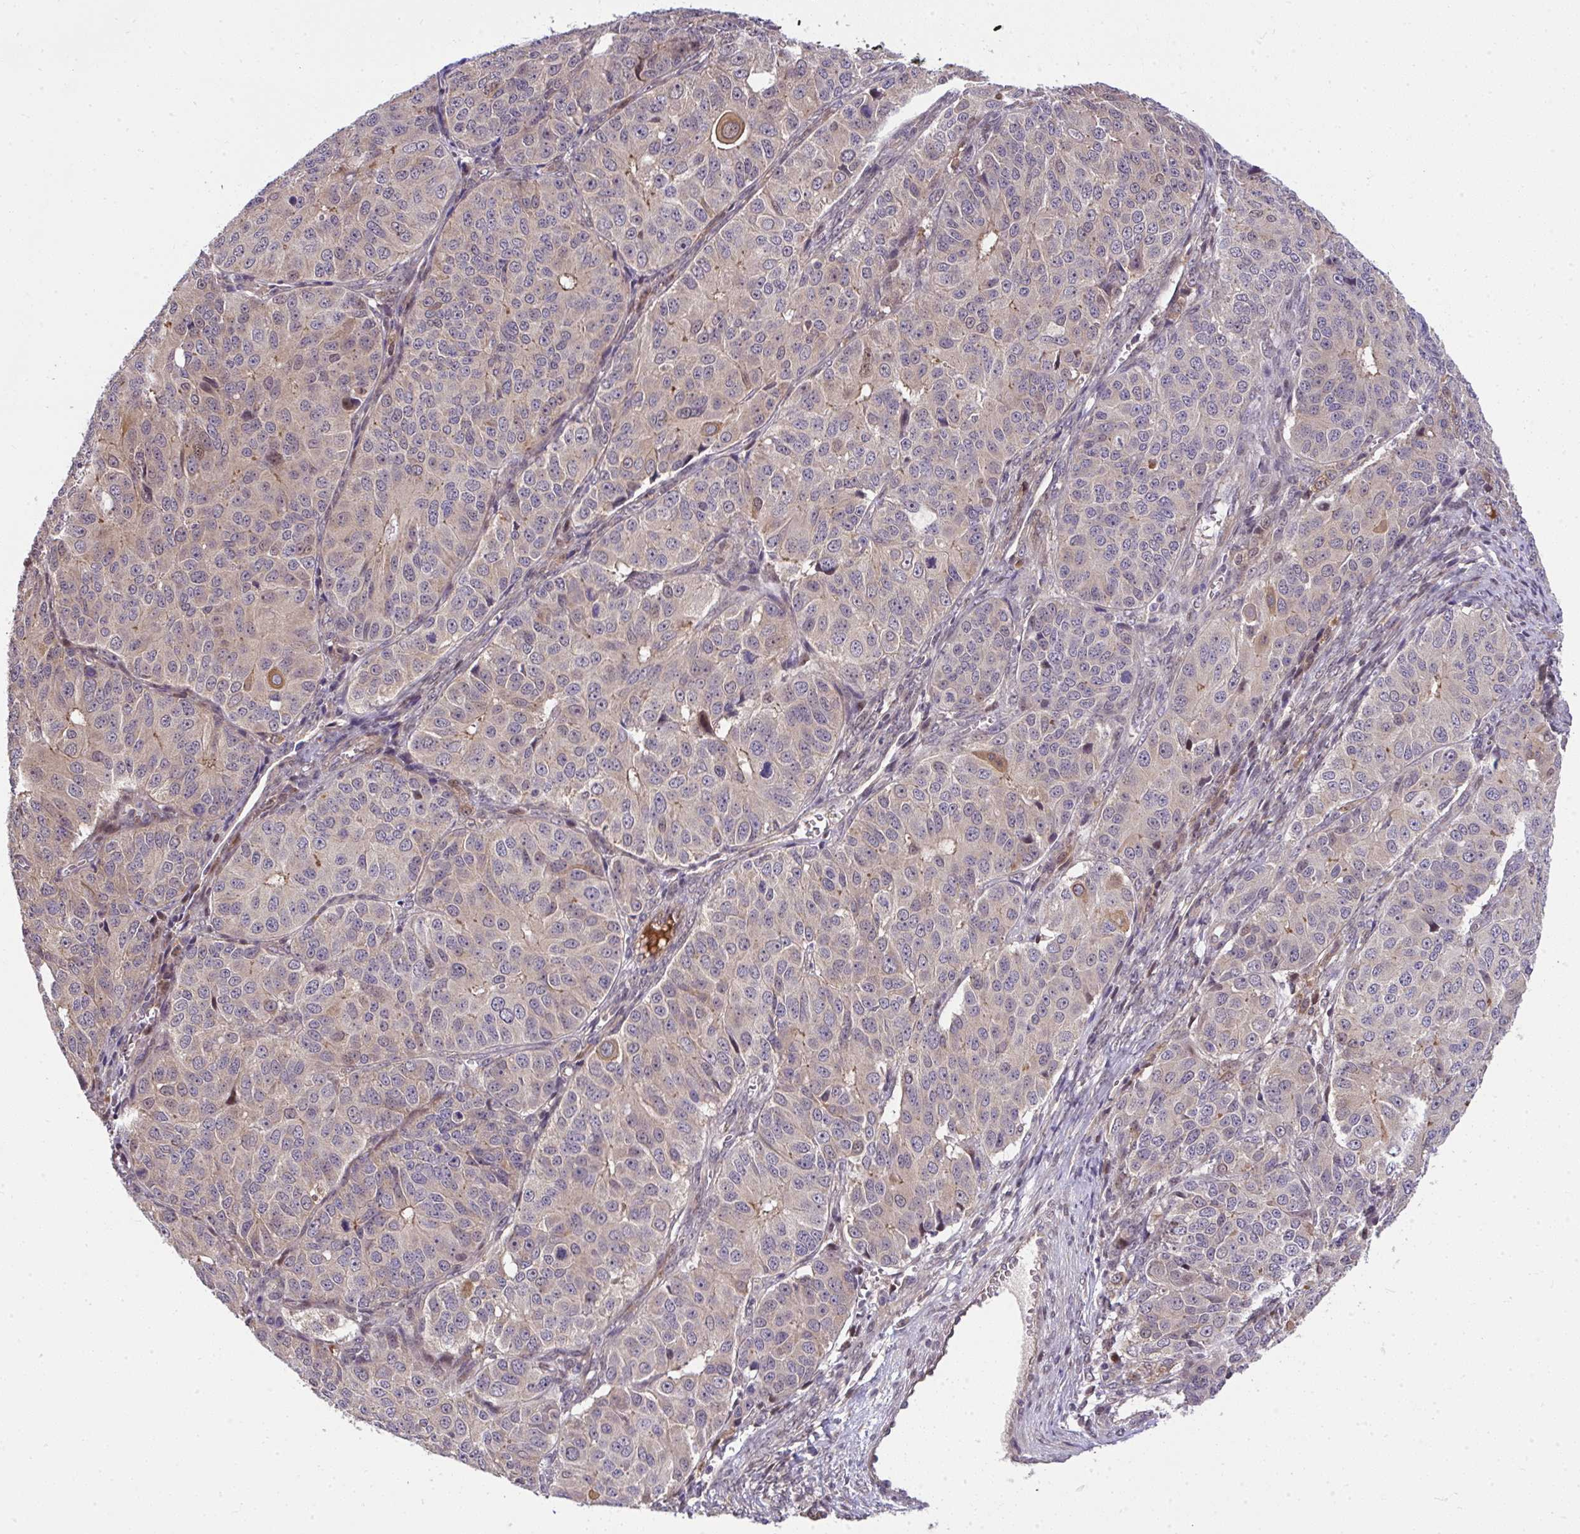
{"staining": {"intensity": "weak", "quantity": "25%-75%", "location": "cytoplasmic/membranous,nuclear"}, "tissue": "ovarian cancer", "cell_type": "Tumor cells", "image_type": "cancer", "snomed": [{"axis": "morphology", "description": "Carcinoma, endometroid"}, {"axis": "topography", "description": "Ovary"}], "caption": "The histopathology image demonstrates immunohistochemical staining of ovarian cancer (endometroid carcinoma). There is weak cytoplasmic/membranous and nuclear staining is appreciated in approximately 25%-75% of tumor cells.", "gene": "RDH14", "patient": {"sex": "female", "age": 51}}